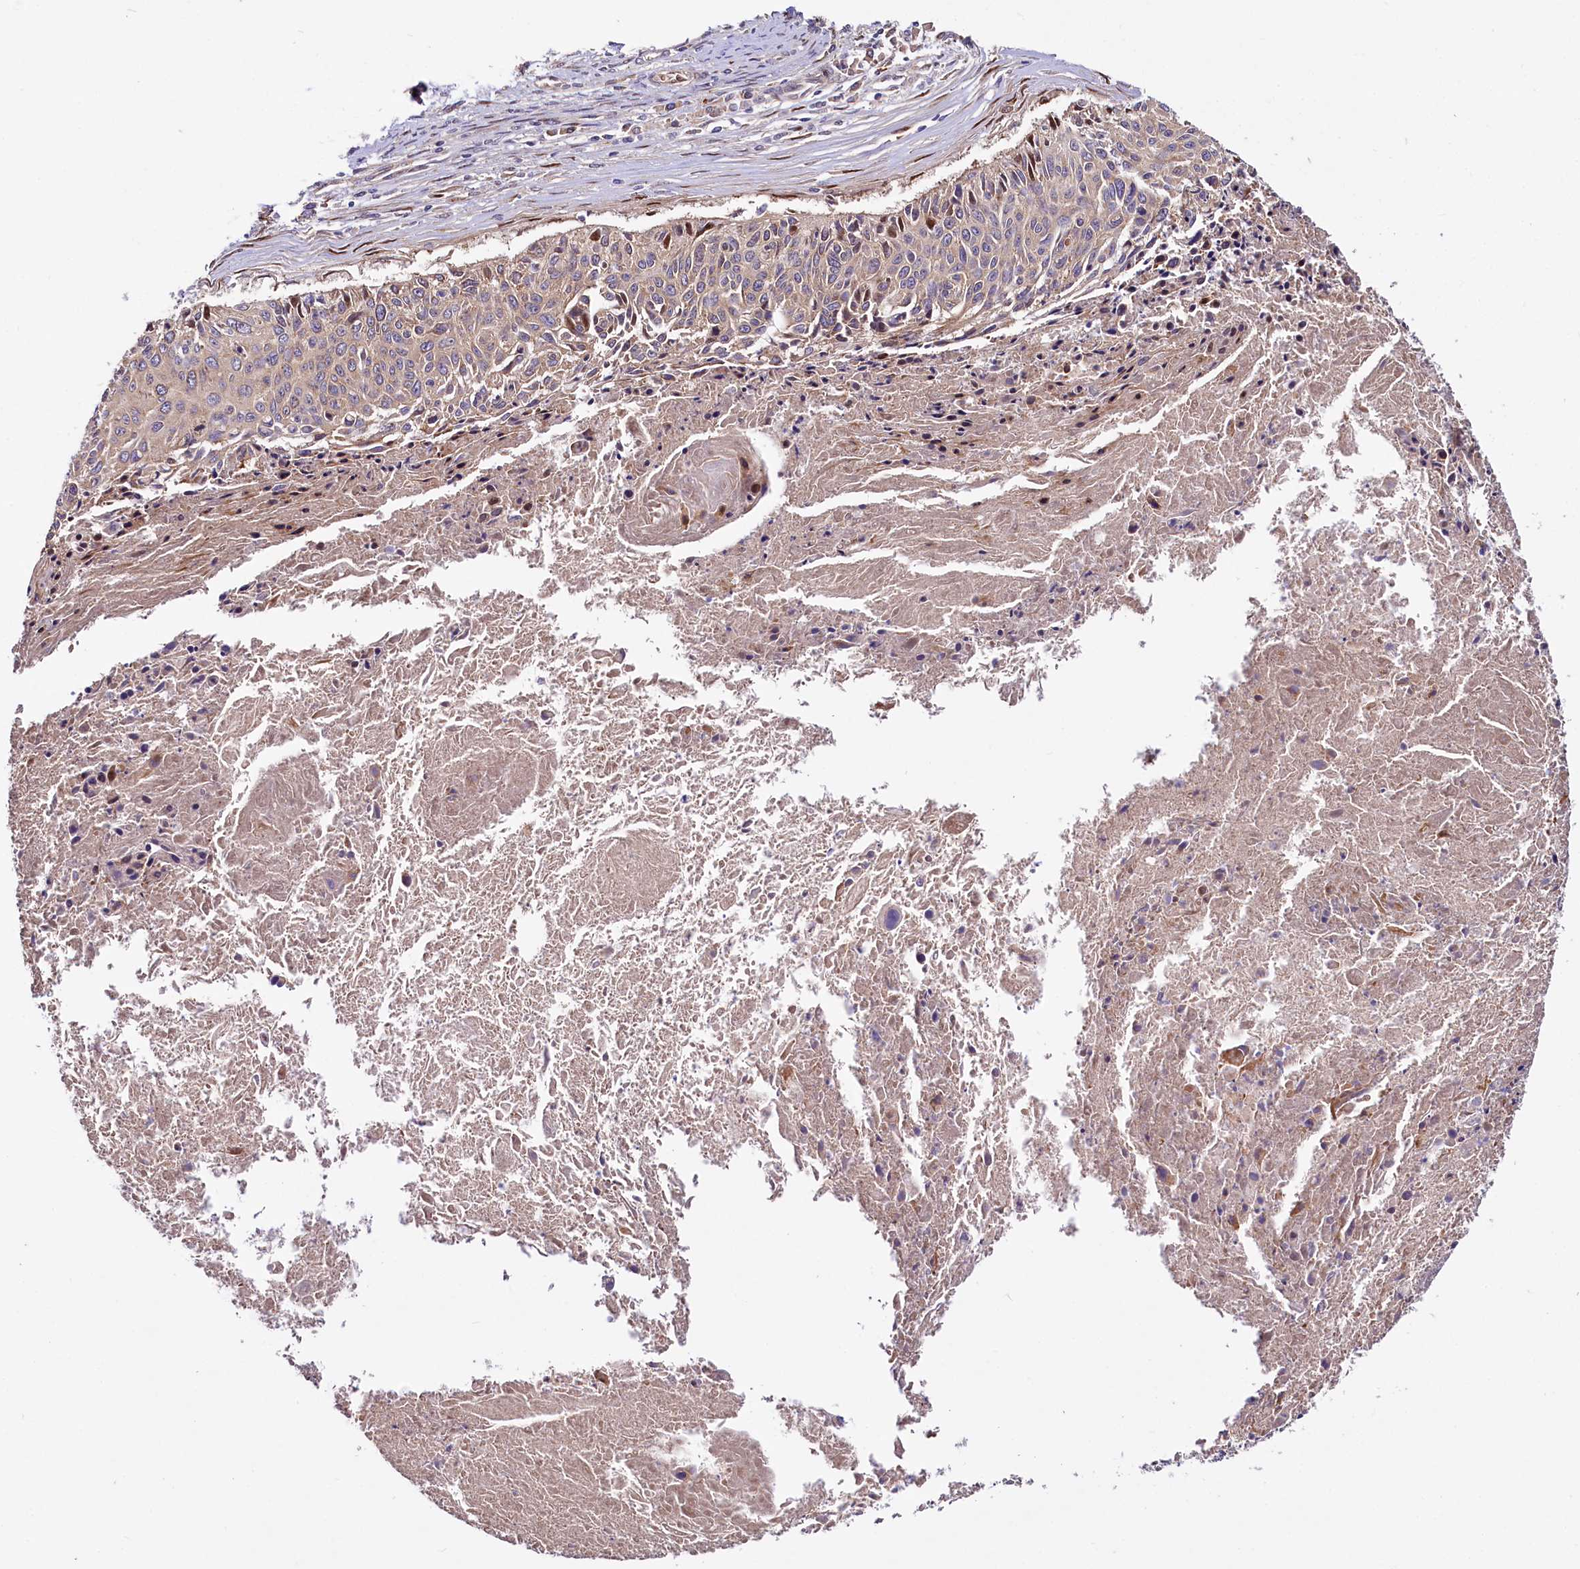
{"staining": {"intensity": "moderate", "quantity": "<25%", "location": "nuclear"}, "tissue": "cervical cancer", "cell_type": "Tumor cells", "image_type": "cancer", "snomed": [{"axis": "morphology", "description": "Squamous cell carcinoma, NOS"}, {"axis": "topography", "description": "Cervix"}], "caption": "Immunohistochemical staining of cervical cancer (squamous cell carcinoma) demonstrates low levels of moderate nuclear staining in about <25% of tumor cells.", "gene": "PDZRN3", "patient": {"sex": "female", "age": 55}}